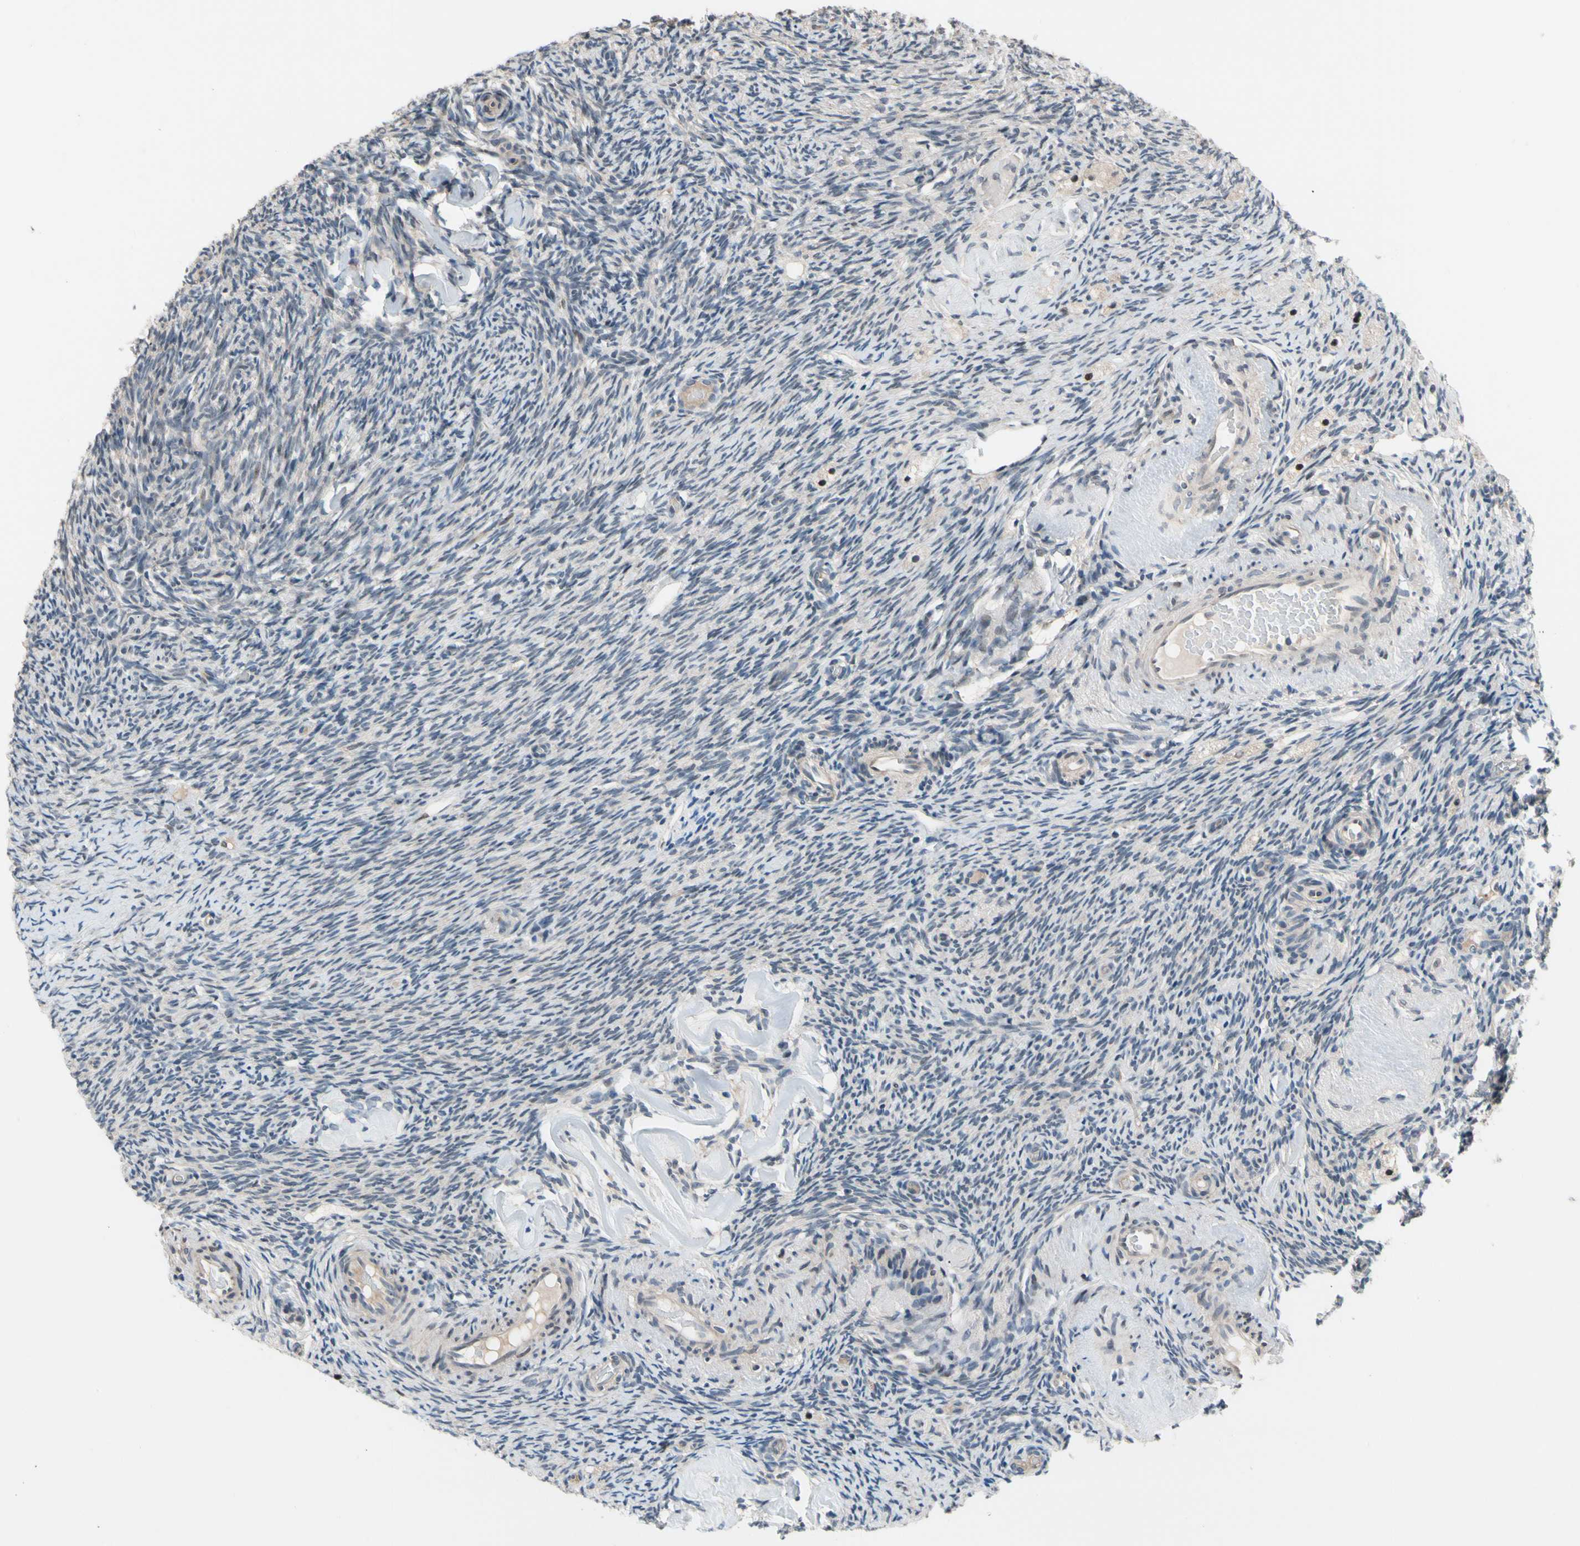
{"staining": {"intensity": "weak", "quantity": "<25%", "location": "cytoplasmic/membranous"}, "tissue": "ovary", "cell_type": "Ovarian stroma cells", "image_type": "normal", "snomed": [{"axis": "morphology", "description": "Normal tissue, NOS"}, {"axis": "topography", "description": "Ovary"}], "caption": "A histopathology image of ovary stained for a protein demonstrates no brown staining in ovarian stroma cells.", "gene": "NGEF", "patient": {"sex": "female", "age": 60}}